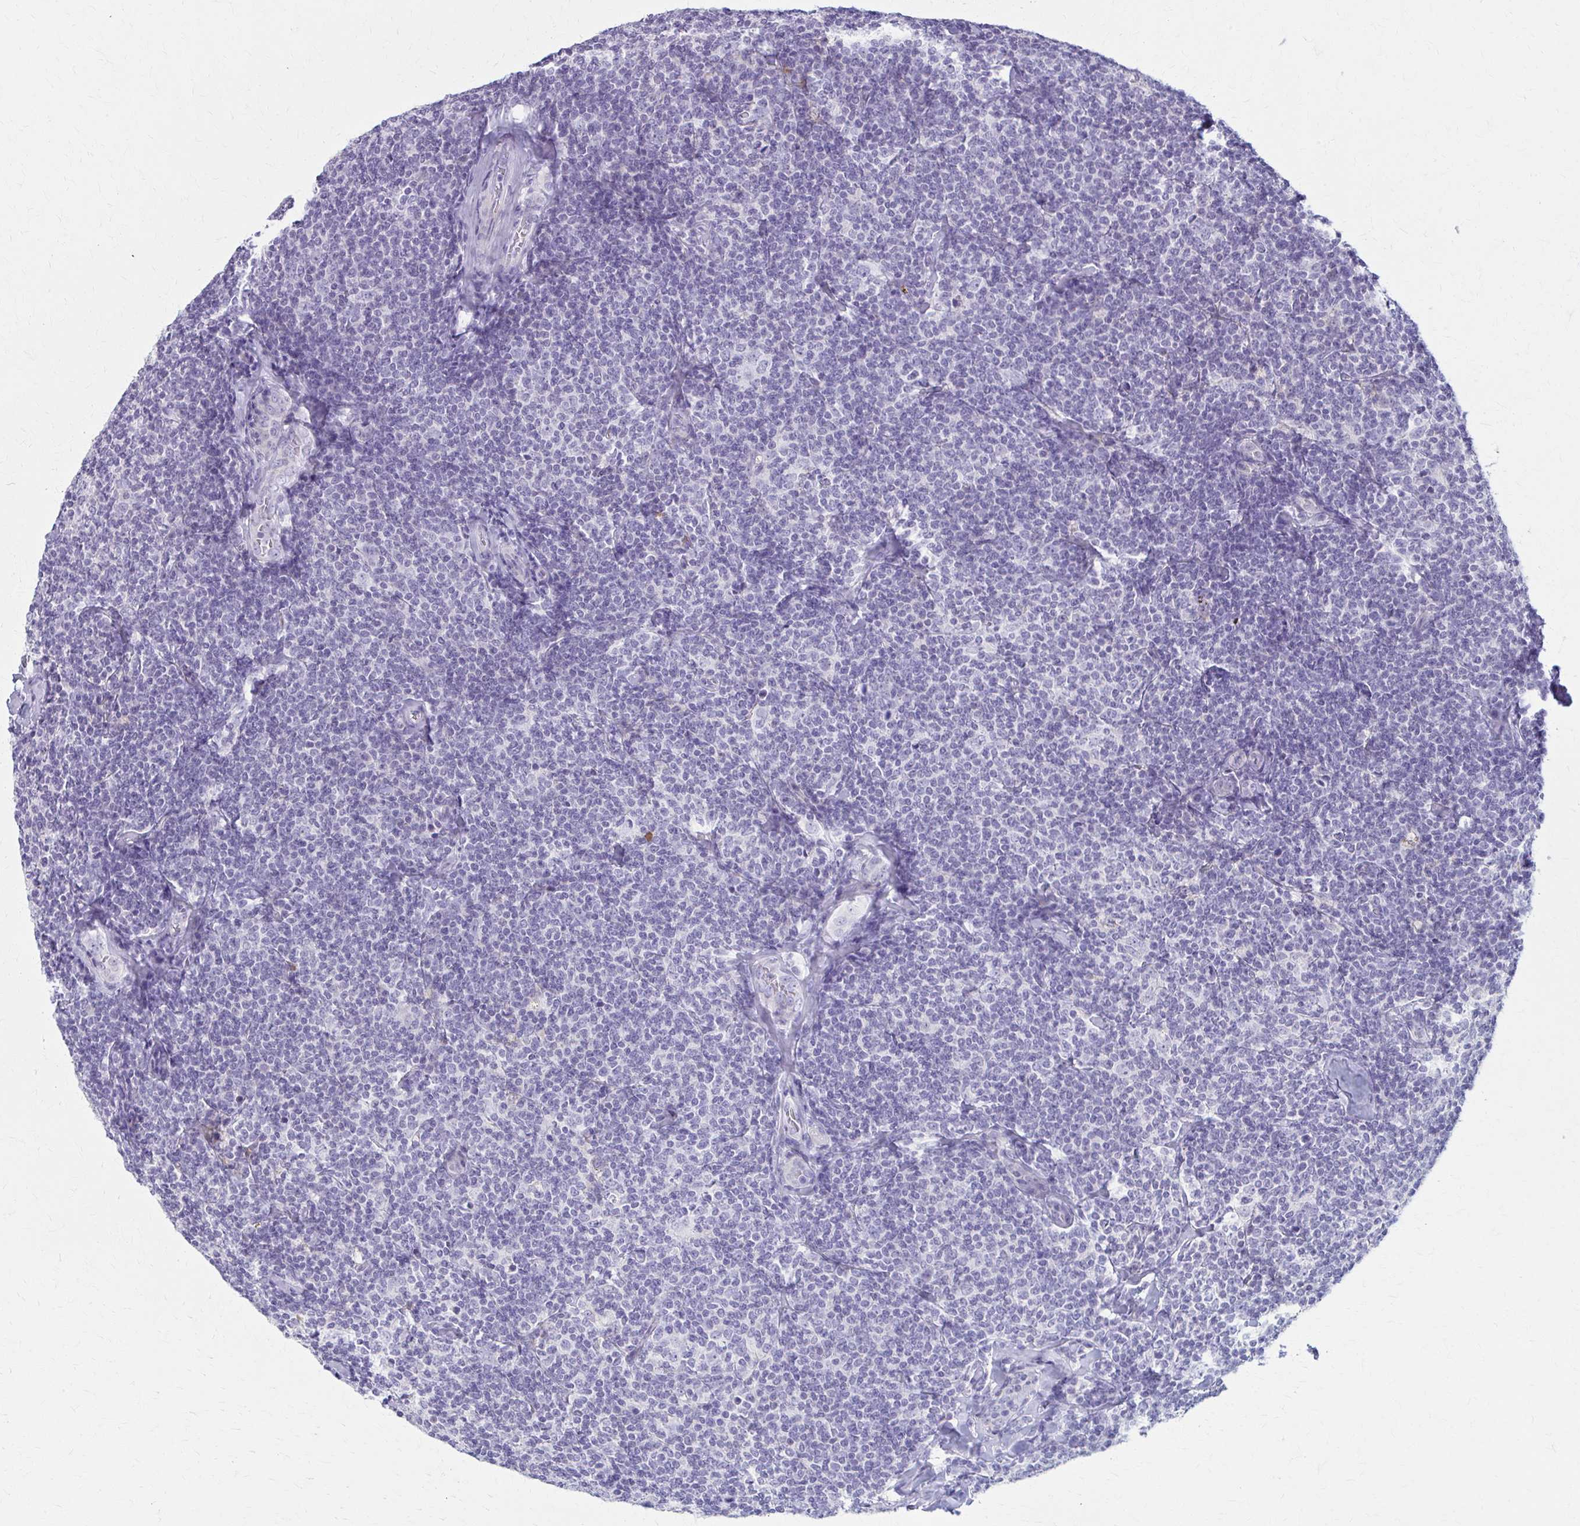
{"staining": {"intensity": "negative", "quantity": "none", "location": "none"}, "tissue": "lymphoma", "cell_type": "Tumor cells", "image_type": "cancer", "snomed": [{"axis": "morphology", "description": "Malignant lymphoma, non-Hodgkin's type, Low grade"}, {"axis": "topography", "description": "Lymph node"}], "caption": "Immunohistochemistry image of neoplastic tissue: lymphoma stained with DAB displays no significant protein positivity in tumor cells.", "gene": "LDLRAP1", "patient": {"sex": "female", "age": 56}}